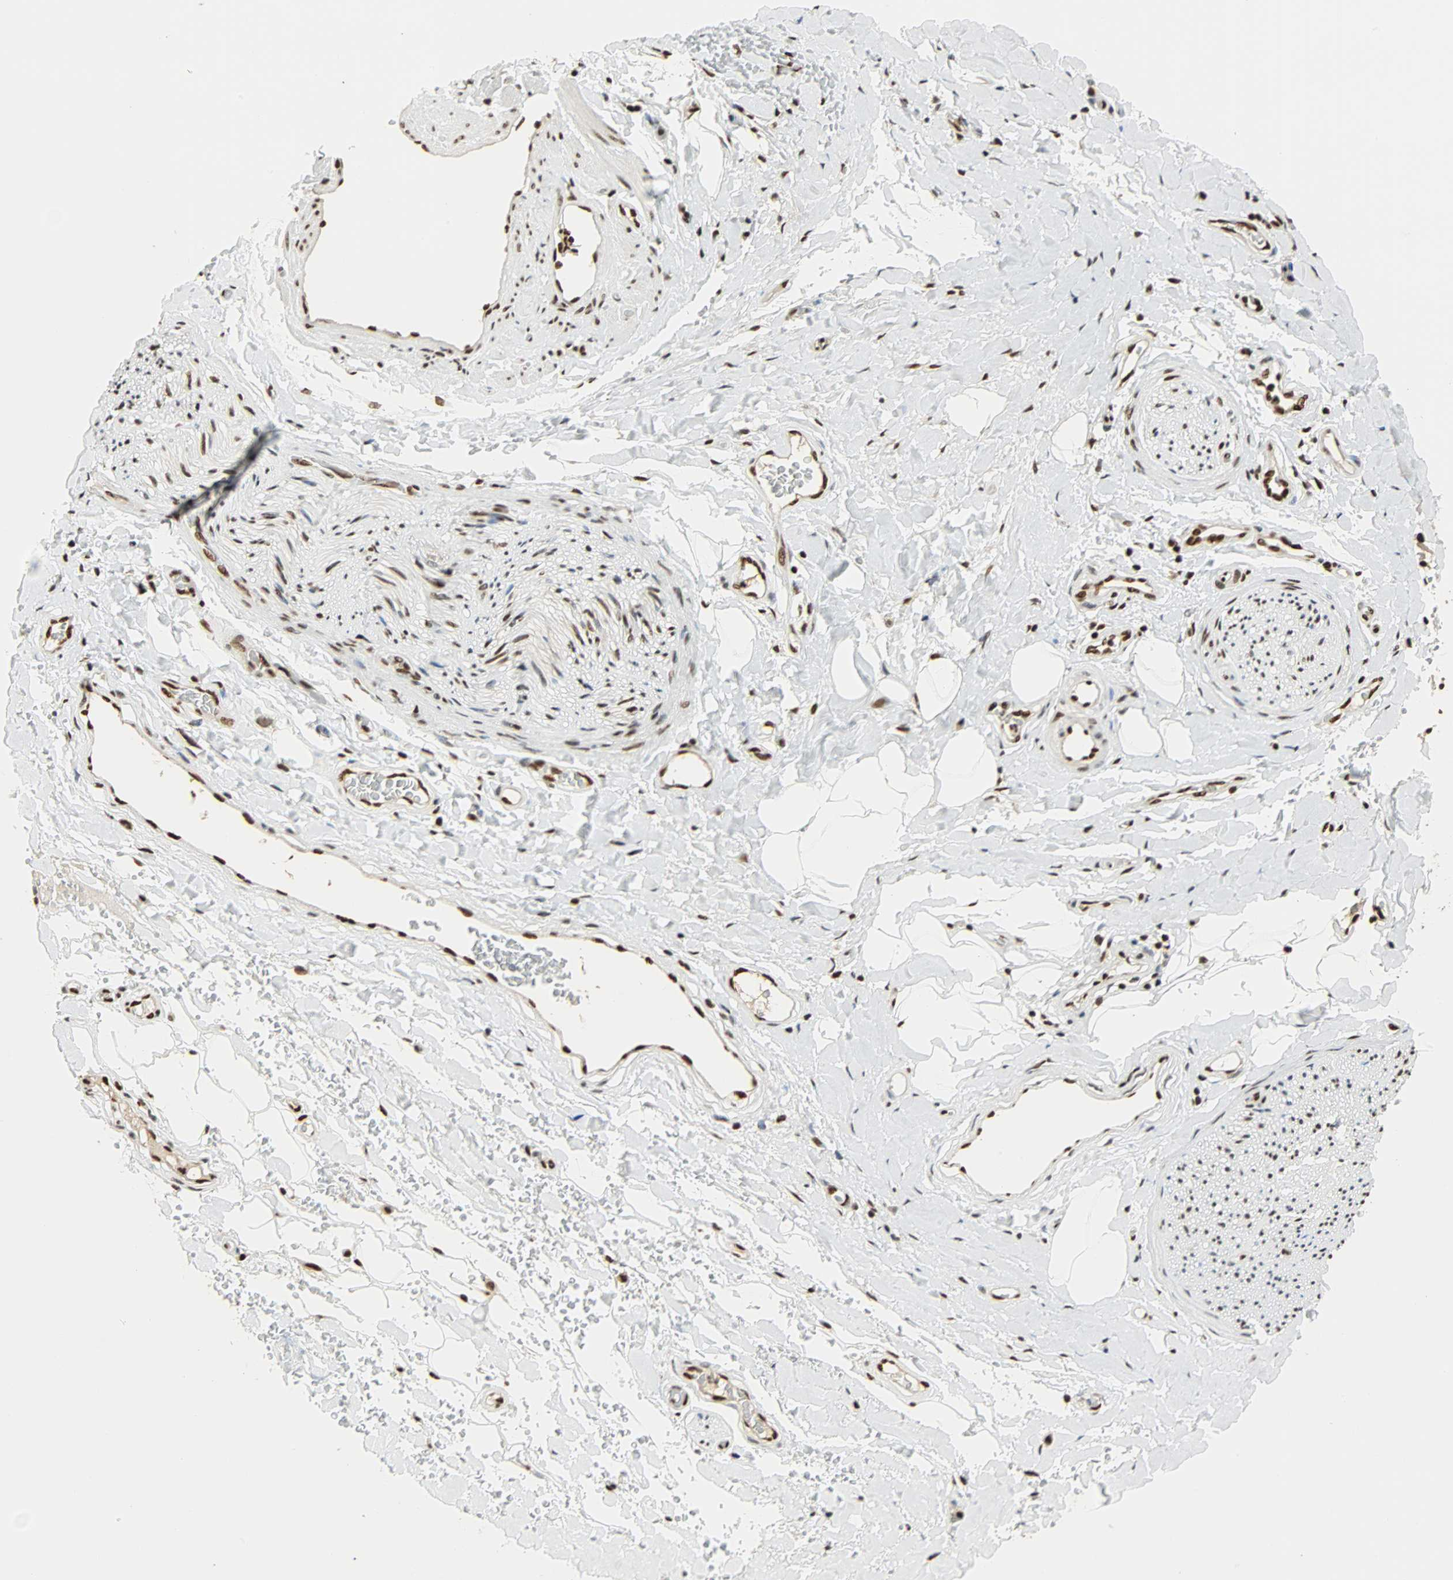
{"staining": {"intensity": "moderate", "quantity": ">75%", "location": "nuclear"}, "tissue": "adipose tissue", "cell_type": "Adipocytes", "image_type": "normal", "snomed": [{"axis": "morphology", "description": "Normal tissue, NOS"}, {"axis": "morphology", "description": "Carcinoma, NOS"}, {"axis": "topography", "description": "Pancreas"}, {"axis": "topography", "description": "Peripheral nerve tissue"}], "caption": "Adipose tissue stained with immunohistochemistry (IHC) shows moderate nuclear staining in about >75% of adipocytes. (Stains: DAB in brown, nuclei in blue, Microscopy: brightfield microscopy at high magnification).", "gene": "CDK12", "patient": {"sex": "female", "age": 29}}